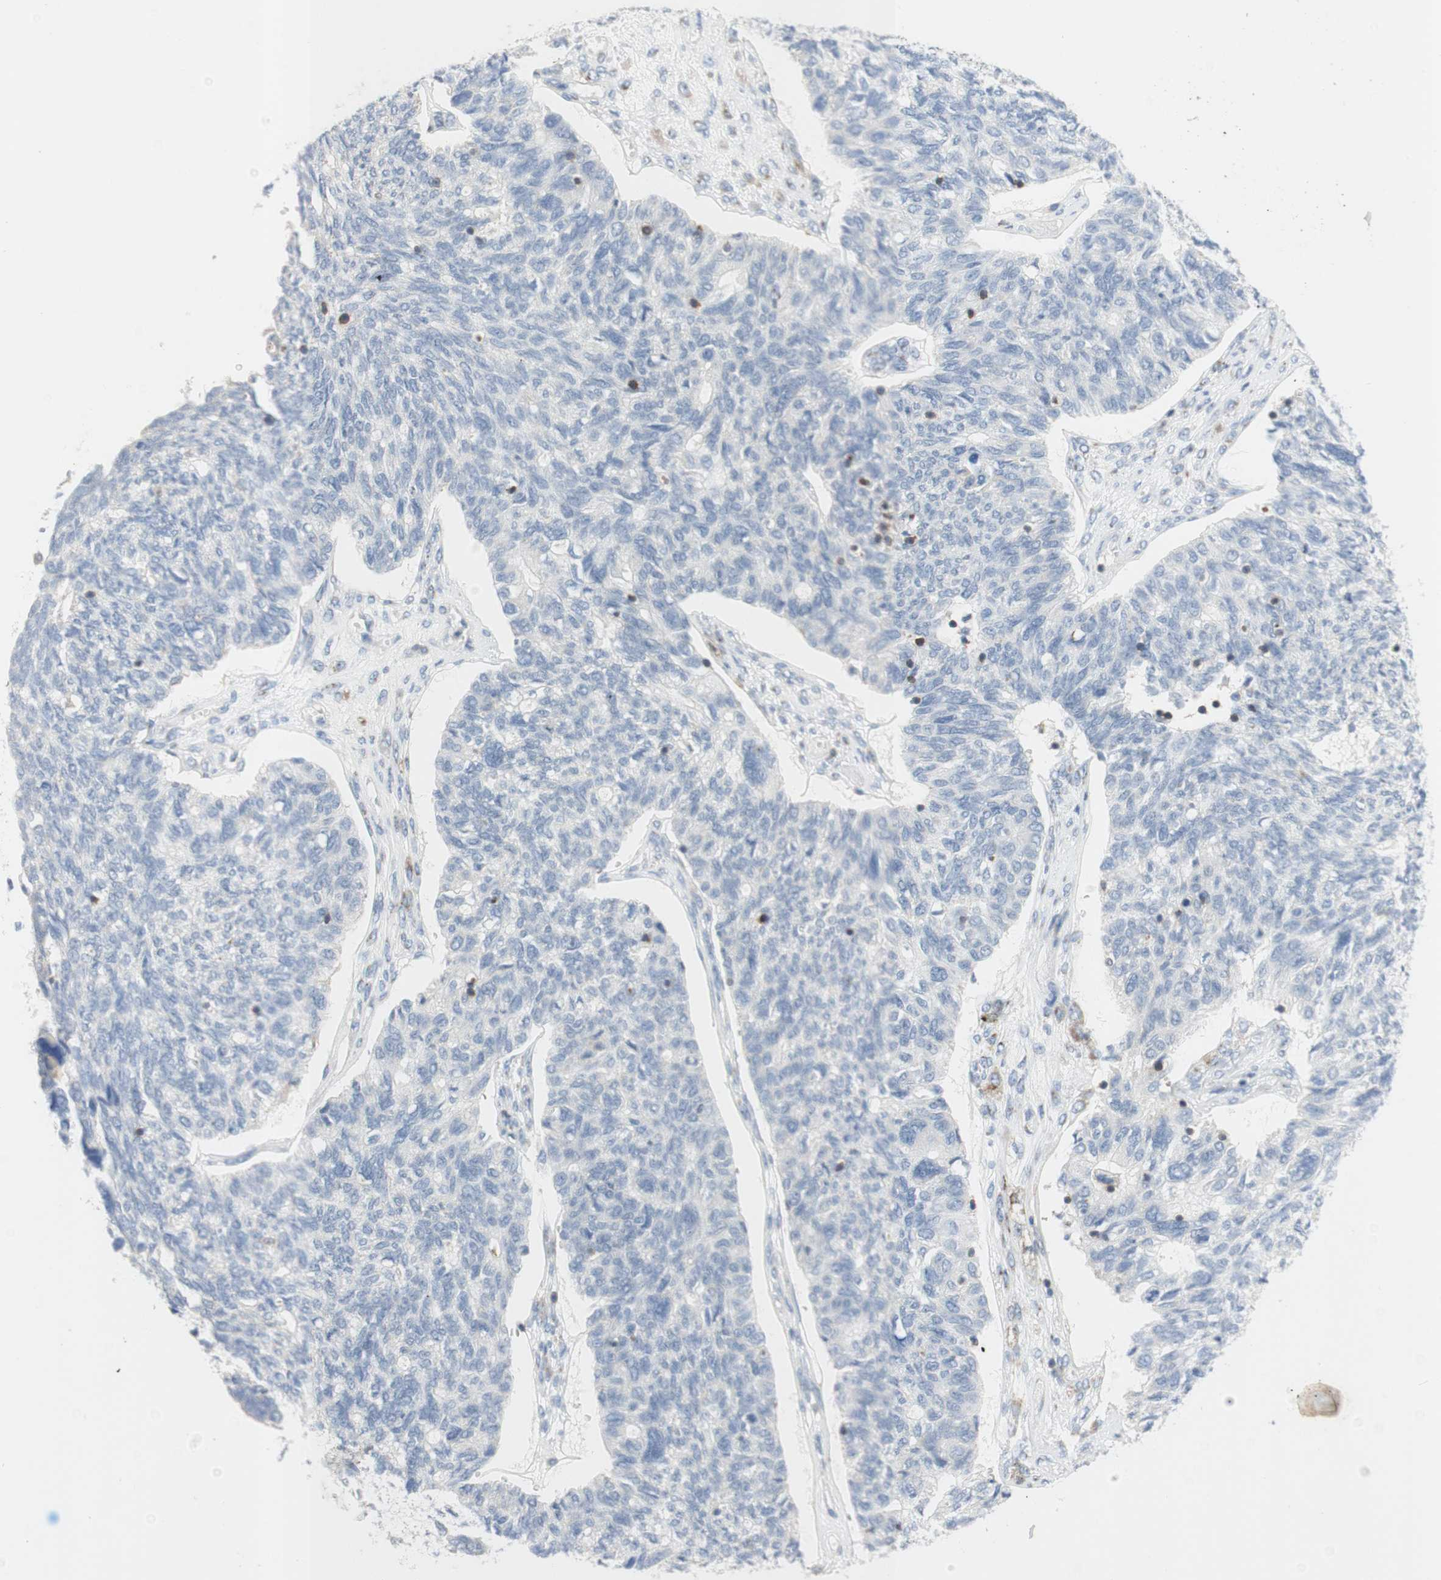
{"staining": {"intensity": "negative", "quantity": "none", "location": "none"}, "tissue": "ovarian cancer", "cell_type": "Tumor cells", "image_type": "cancer", "snomed": [{"axis": "morphology", "description": "Cystadenocarcinoma, serous, NOS"}, {"axis": "topography", "description": "Ovary"}], "caption": "Tumor cells show no significant protein positivity in ovarian cancer. (Immunohistochemistry (ihc), brightfield microscopy, high magnification).", "gene": "SPINK6", "patient": {"sex": "female", "age": 79}}